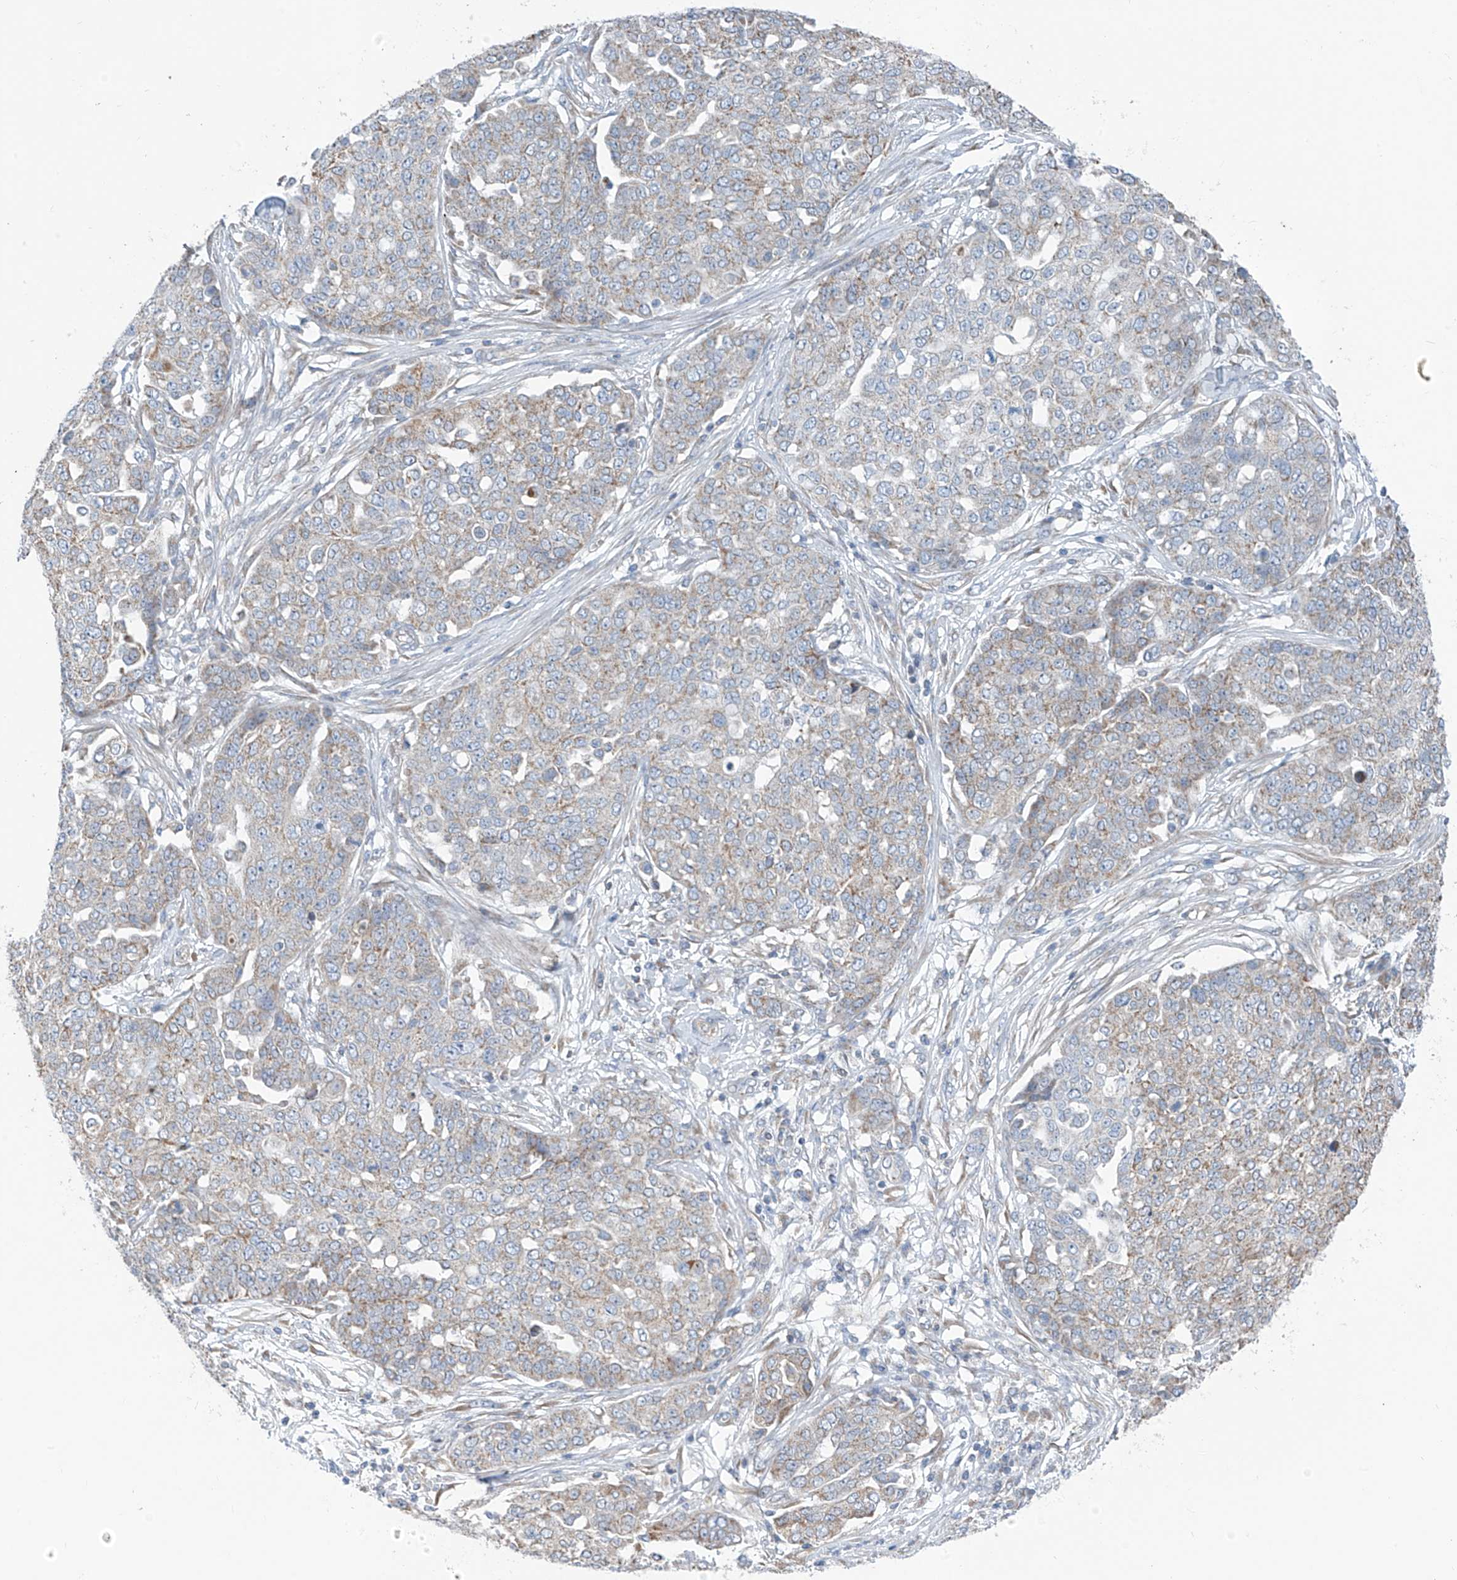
{"staining": {"intensity": "weak", "quantity": "<25%", "location": "cytoplasmic/membranous"}, "tissue": "ovarian cancer", "cell_type": "Tumor cells", "image_type": "cancer", "snomed": [{"axis": "morphology", "description": "Cystadenocarcinoma, serous, NOS"}, {"axis": "topography", "description": "Soft tissue"}, {"axis": "topography", "description": "Ovary"}], "caption": "High power microscopy photomicrograph of an immunohistochemistry image of ovarian cancer (serous cystadenocarcinoma), revealing no significant staining in tumor cells.", "gene": "EOMES", "patient": {"sex": "female", "age": 57}}